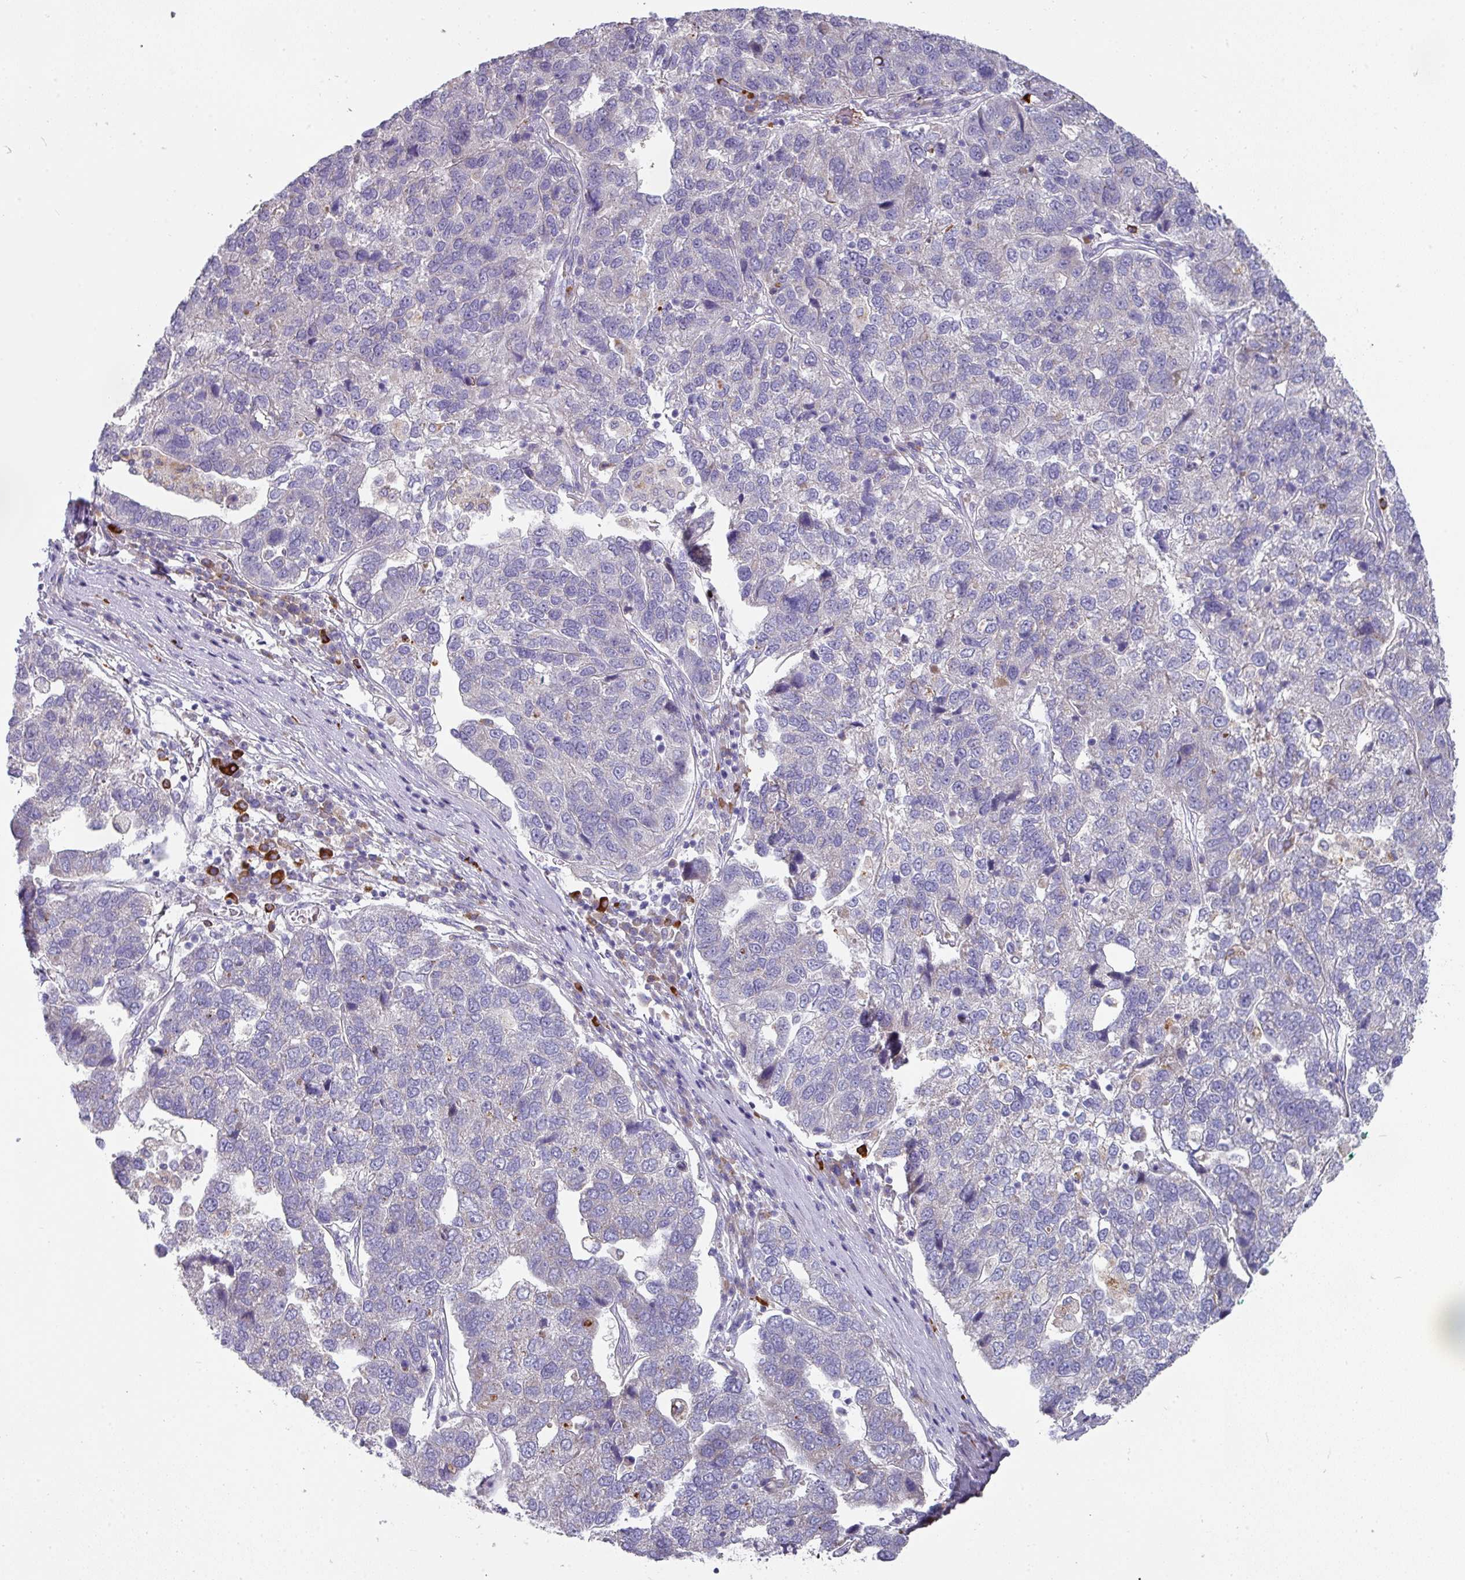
{"staining": {"intensity": "negative", "quantity": "none", "location": "none"}, "tissue": "pancreatic cancer", "cell_type": "Tumor cells", "image_type": "cancer", "snomed": [{"axis": "morphology", "description": "Adenocarcinoma, NOS"}, {"axis": "topography", "description": "Pancreas"}], "caption": "A photomicrograph of pancreatic cancer stained for a protein exhibits no brown staining in tumor cells.", "gene": "IL4R", "patient": {"sex": "female", "age": 61}}